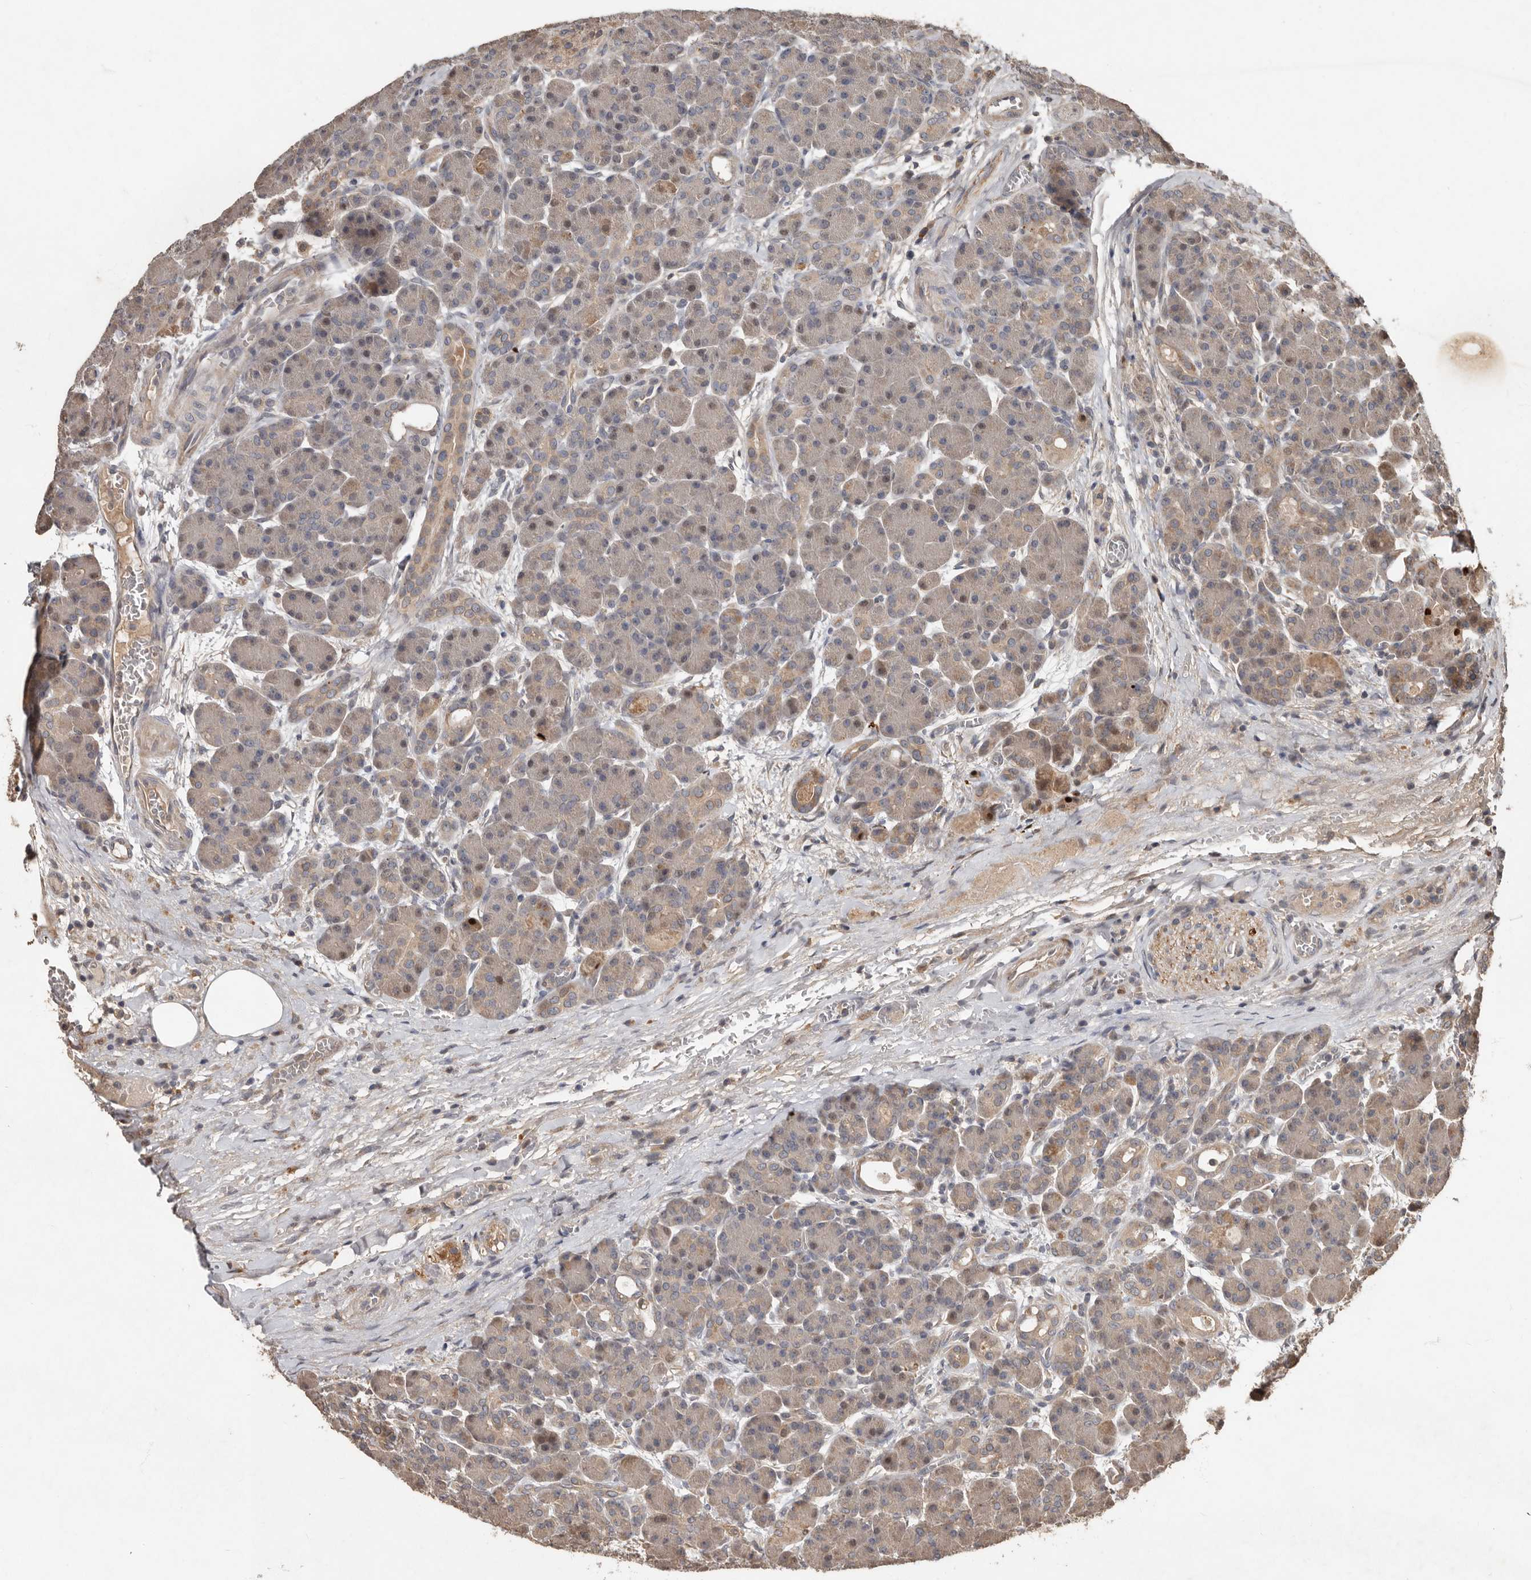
{"staining": {"intensity": "moderate", "quantity": "<25%", "location": "cytoplasmic/membranous,nuclear"}, "tissue": "pancreas", "cell_type": "Exocrine glandular cells", "image_type": "normal", "snomed": [{"axis": "morphology", "description": "Normal tissue, NOS"}, {"axis": "topography", "description": "Pancreas"}], "caption": "Exocrine glandular cells demonstrate low levels of moderate cytoplasmic/membranous,nuclear positivity in approximately <25% of cells in benign pancreas. (Brightfield microscopy of DAB IHC at high magnification).", "gene": "KIF26B", "patient": {"sex": "male", "age": 63}}